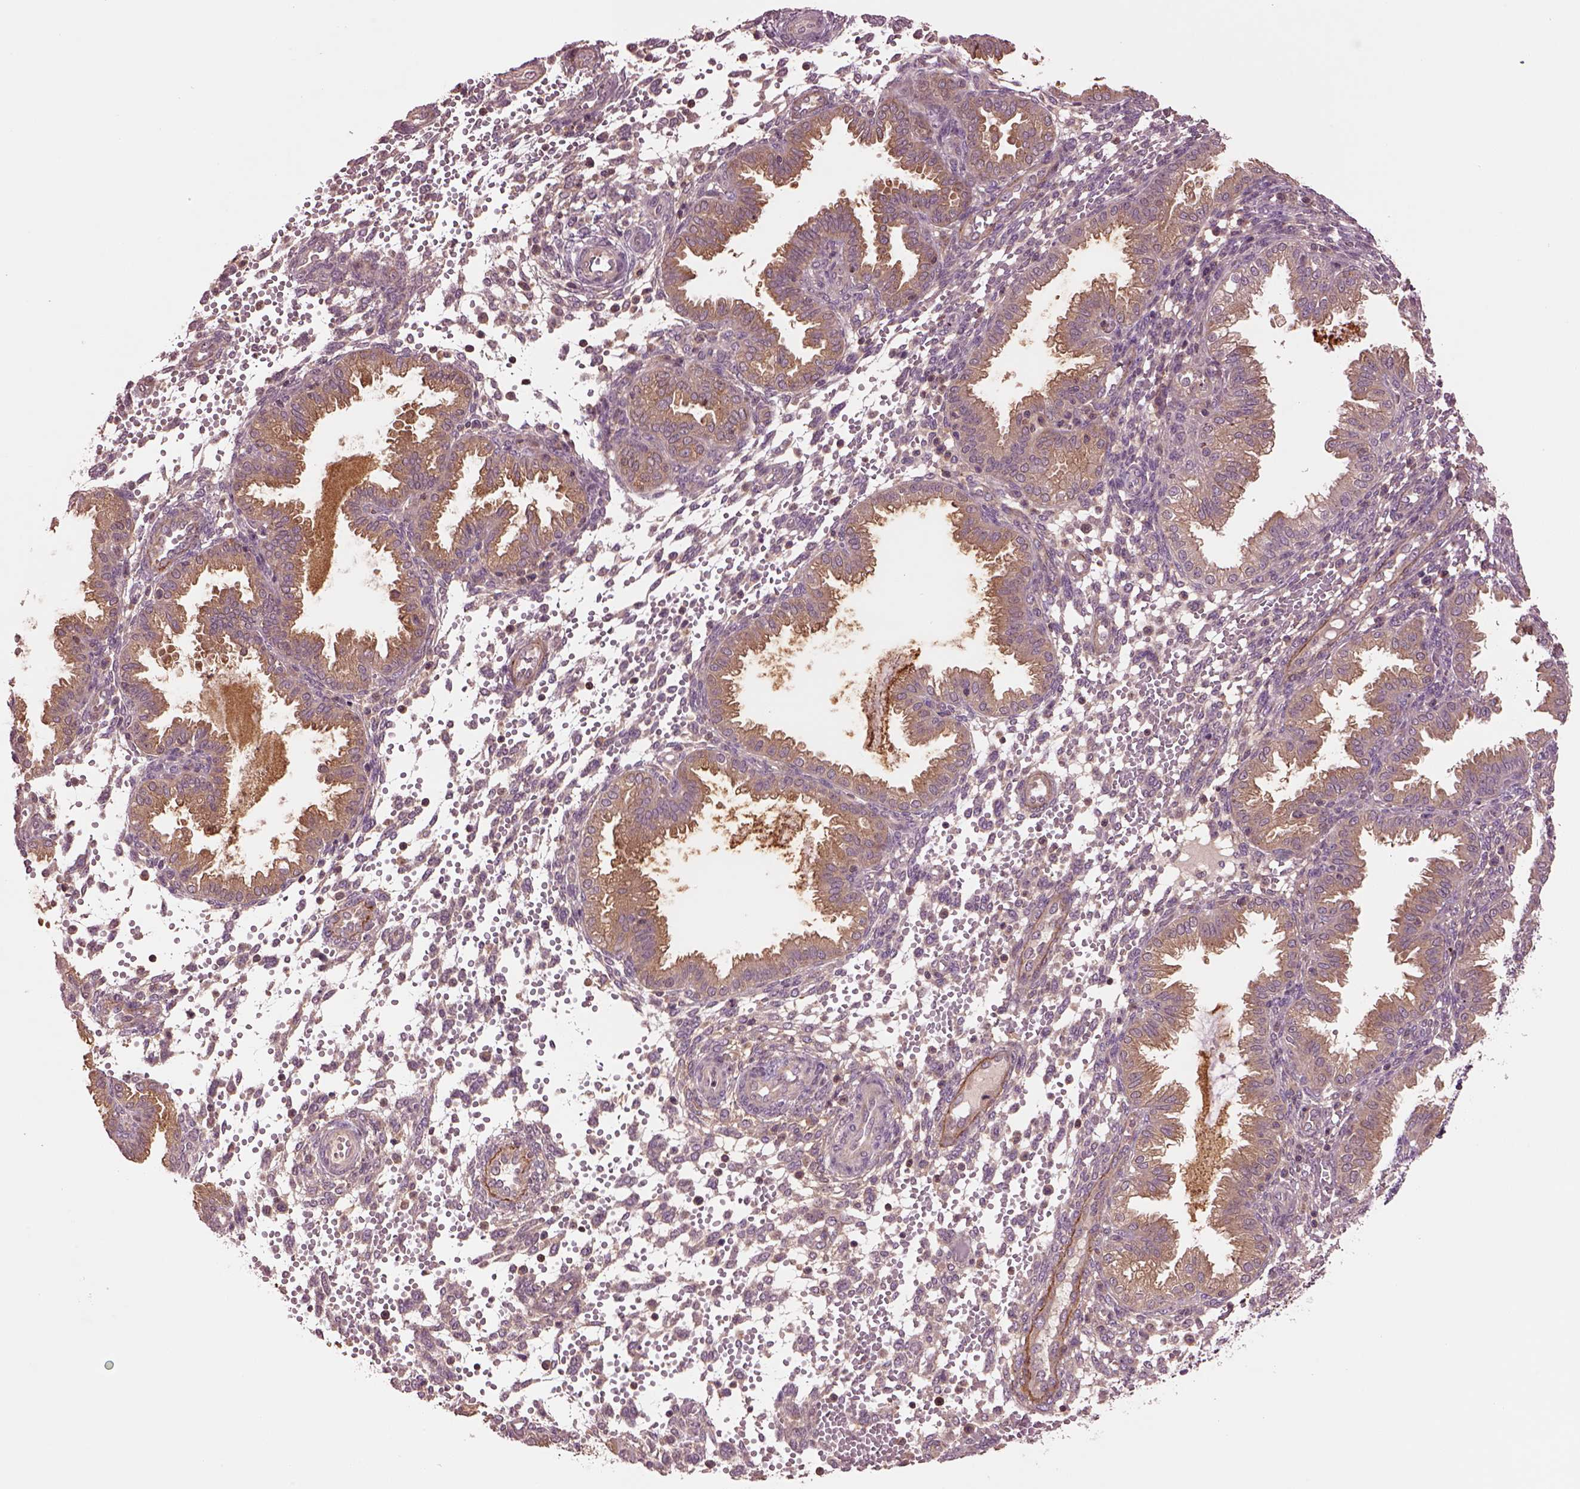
{"staining": {"intensity": "negative", "quantity": "none", "location": "none"}, "tissue": "endometrium", "cell_type": "Cells in endometrial stroma", "image_type": "normal", "snomed": [{"axis": "morphology", "description": "Normal tissue, NOS"}, {"axis": "topography", "description": "Endometrium"}], "caption": "A high-resolution histopathology image shows immunohistochemistry staining of unremarkable endometrium, which exhibits no significant staining in cells in endometrial stroma. (Brightfield microscopy of DAB immunohistochemistry (IHC) at high magnification).", "gene": "MTHFS", "patient": {"sex": "female", "age": 33}}